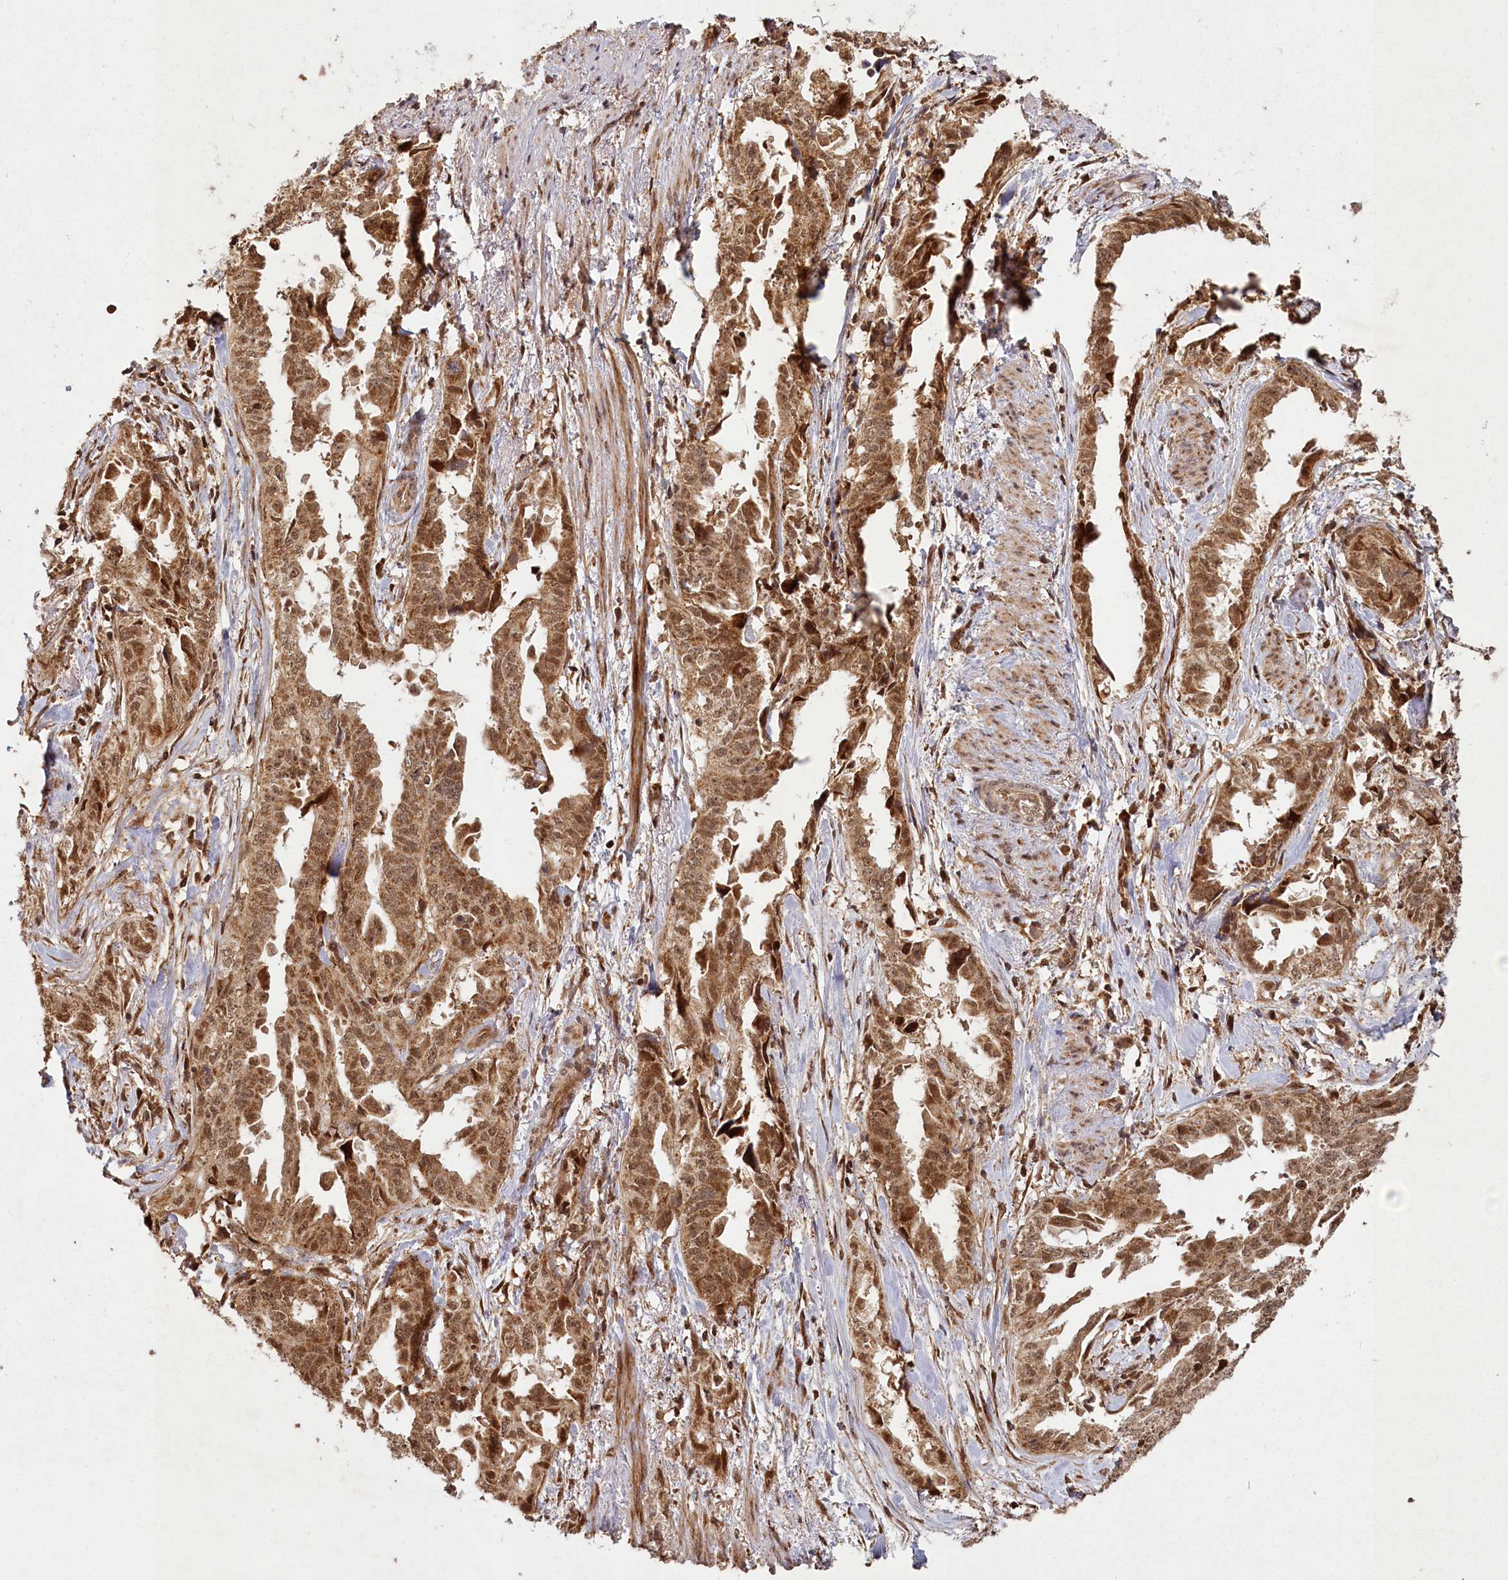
{"staining": {"intensity": "moderate", "quantity": ">75%", "location": "cytoplasmic/membranous,nuclear"}, "tissue": "endometrial cancer", "cell_type": "Tumor cells", "image_type": "cancer", "snomed": [{"axis": "morphology", "description": "Adenocarcinoma, NOS"}, {"axis": "topography", "description": "Endometrium"}], "caption": "Endometrial cancer (adenocarcinoma) tissue reveals moderate cytoplasmic/membranous and nuclear staining in approximately >75% of tumor cells, visualized by immunohistochemistry.", "gene": "MICU1", "patient": {"sex": "female", "age": 65}}